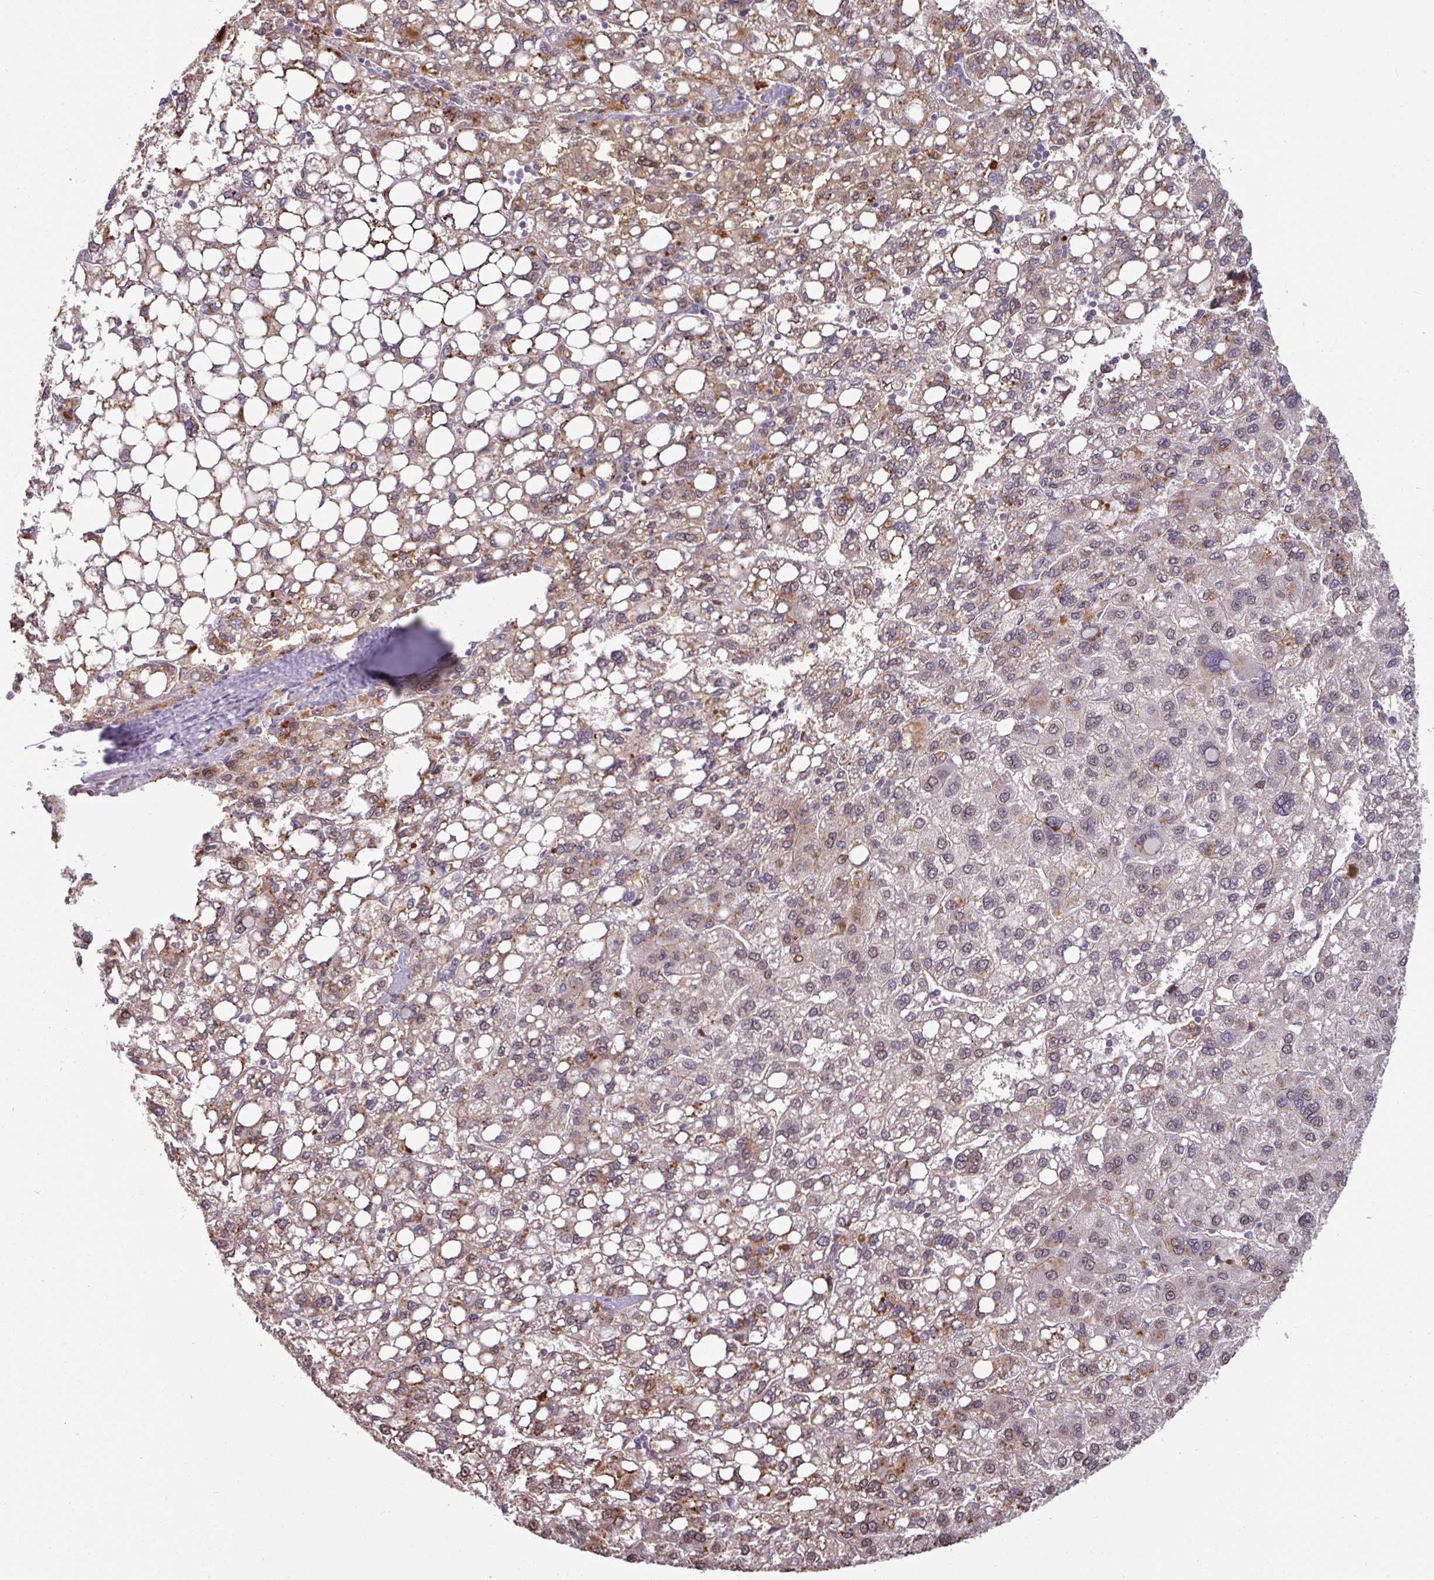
{"staining": {"intensity": "moderate", "quantity": "25%-75%", "location": "cytoplasmic/membranous"}, "tissue": "liver cancer", "cell_type": "Tumor cells", "image_type": "cancer", "snomed": [{"axis": "morphology", "description": "Carcinoma, Hepatocellular, NOS"}, {"axis": "topography", "description": "Liver"}], "caption": "A brown stain highlights moderate cytoplasmic/membranous staining of a protein in liver cancer (hepatocellular carcinoma) tumor cells.", "gene": "SWSAP1", "patient": {"sex": "female", "age": 82}}